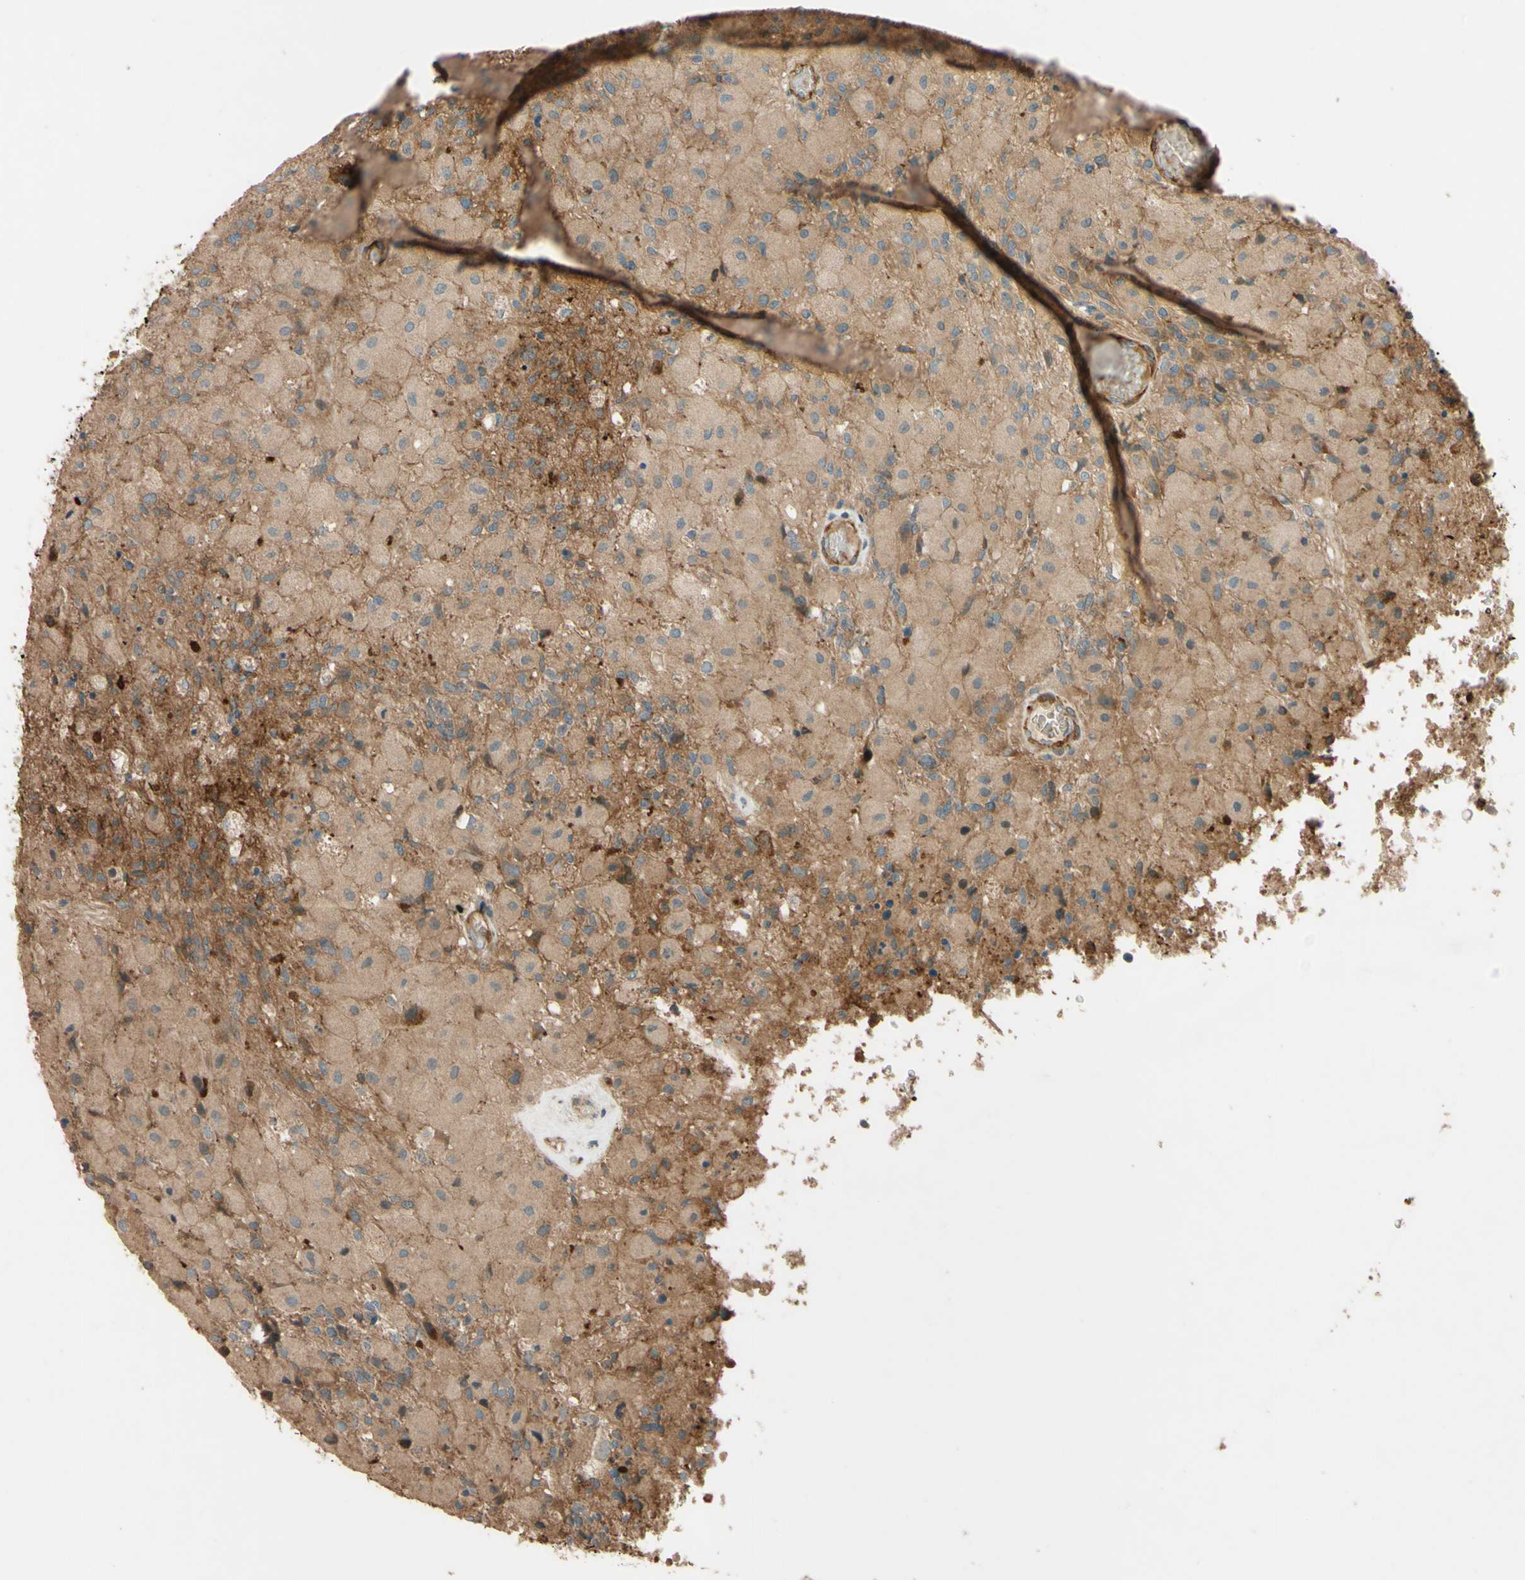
{"staining": {"intensity": "weak", "quantity": ">75%", "location": "cytoplasmic/membranous"}, "tissue": "glioma", "cell_type": "Tumor cells", "image_type": "cancer", "snomed": [{"axis": "morphology", "description": "Normal tissue, NOS"}, {"axis": "morphology", "description": "Glioma, malignant, High grade"}, {"axis": "topography", "description": "Cerebral cortex"}], "caption": "Malignant glioma (high-grade) stained with DAB immunohistochemistry (IHC) reveals low levels of weak cytoplasmic/membranous positivity in approximately >75% of tumor cells. Immunohistochemistry stains the protein of interest in brown and the nuclei are stained blue.", "gene": "ADAM17", "patient": {"sex": "male", "age": 77}}